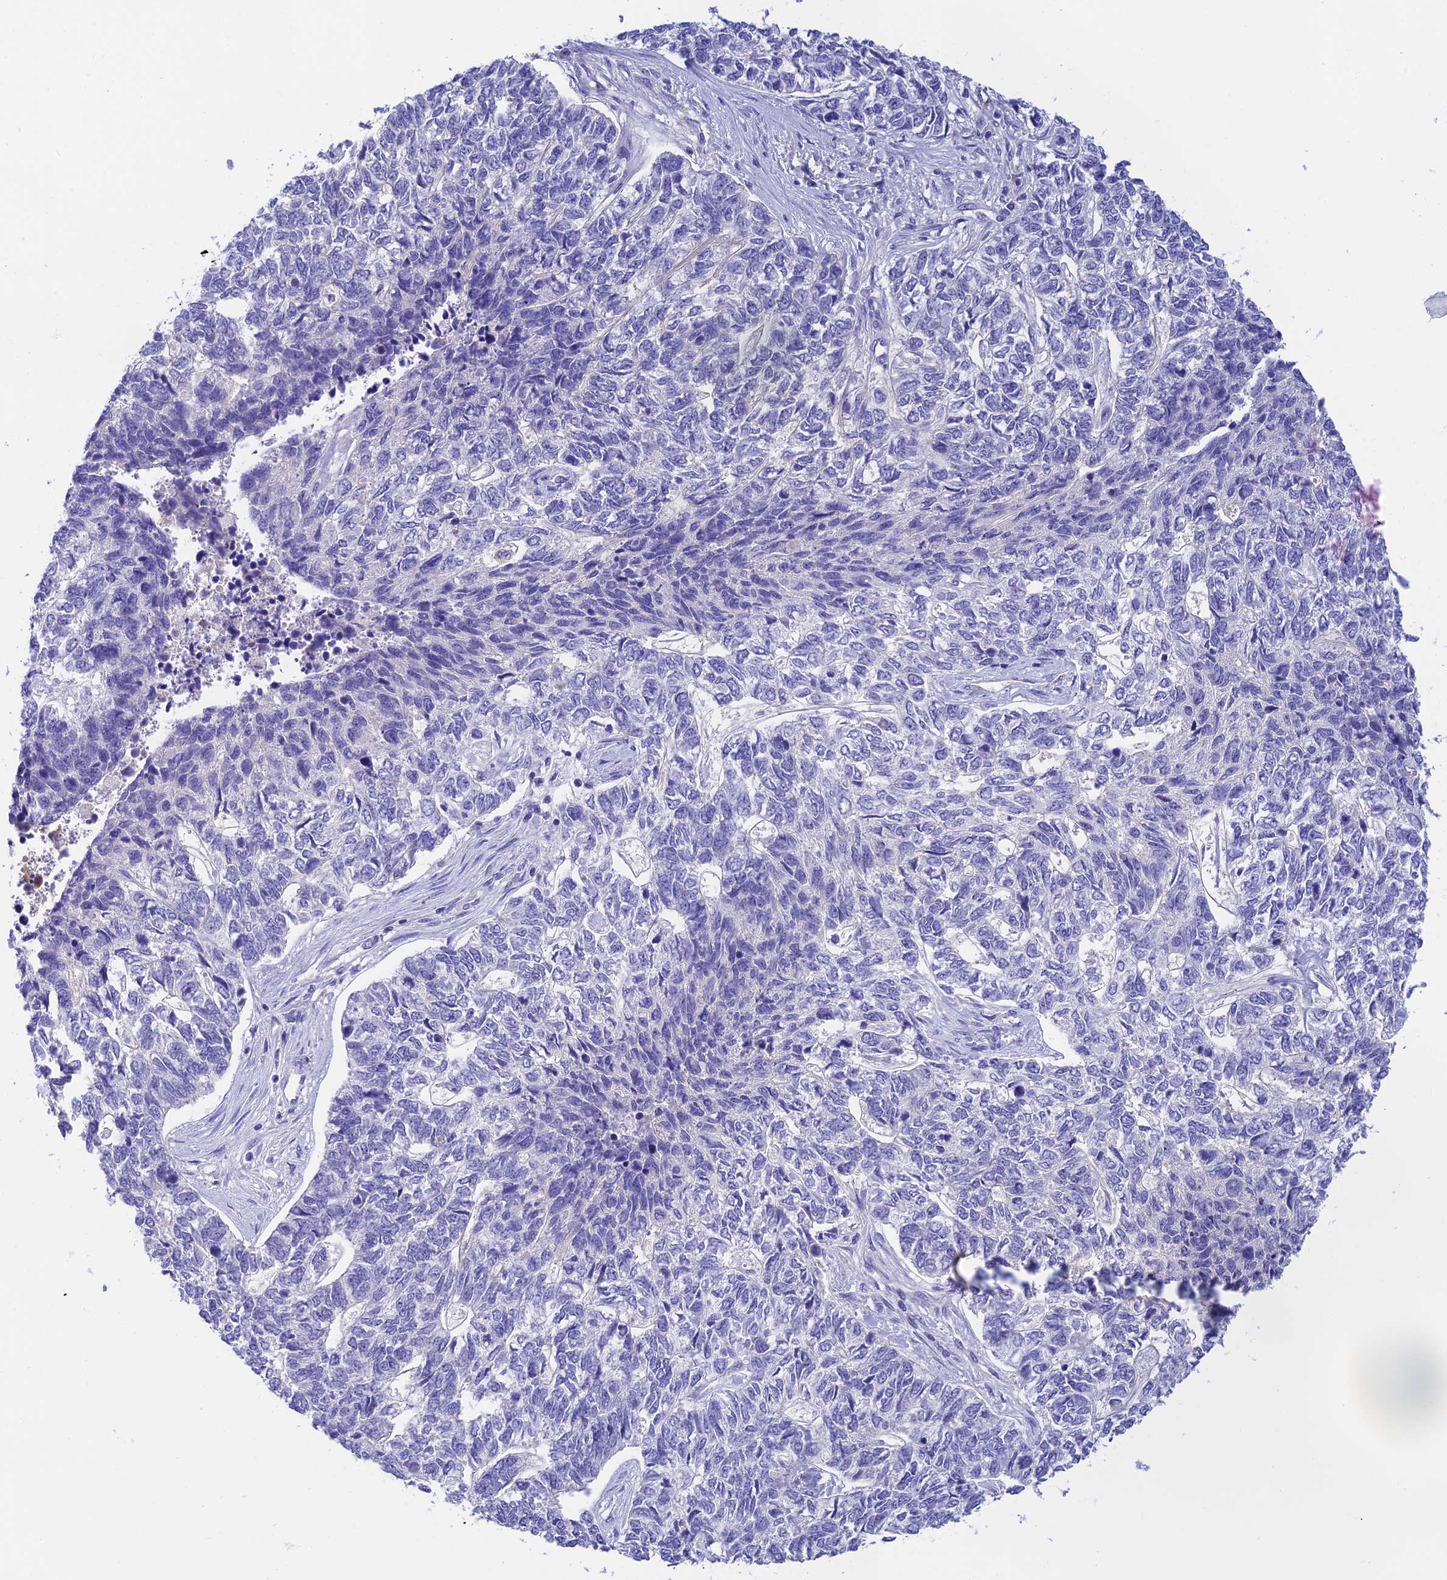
{"staining": {"intensity": "negative", "quantity": "none", "location": "none"}, "tissue": "skin cancer", "cell_type": "Tumor cells", "image_type": "cancer", "snomed": [{"axis": "morphology", "description": "Basal cell carcinoma"}, {"axis": "topography", "description": "Skin"}], "caption": "DAB immunohistochemical staining of skin basal cell carcinoma exhibits no significant expression in tumor cells.", "gene": "HDHD2", "patient": {"sex": "female", "age": 65}}